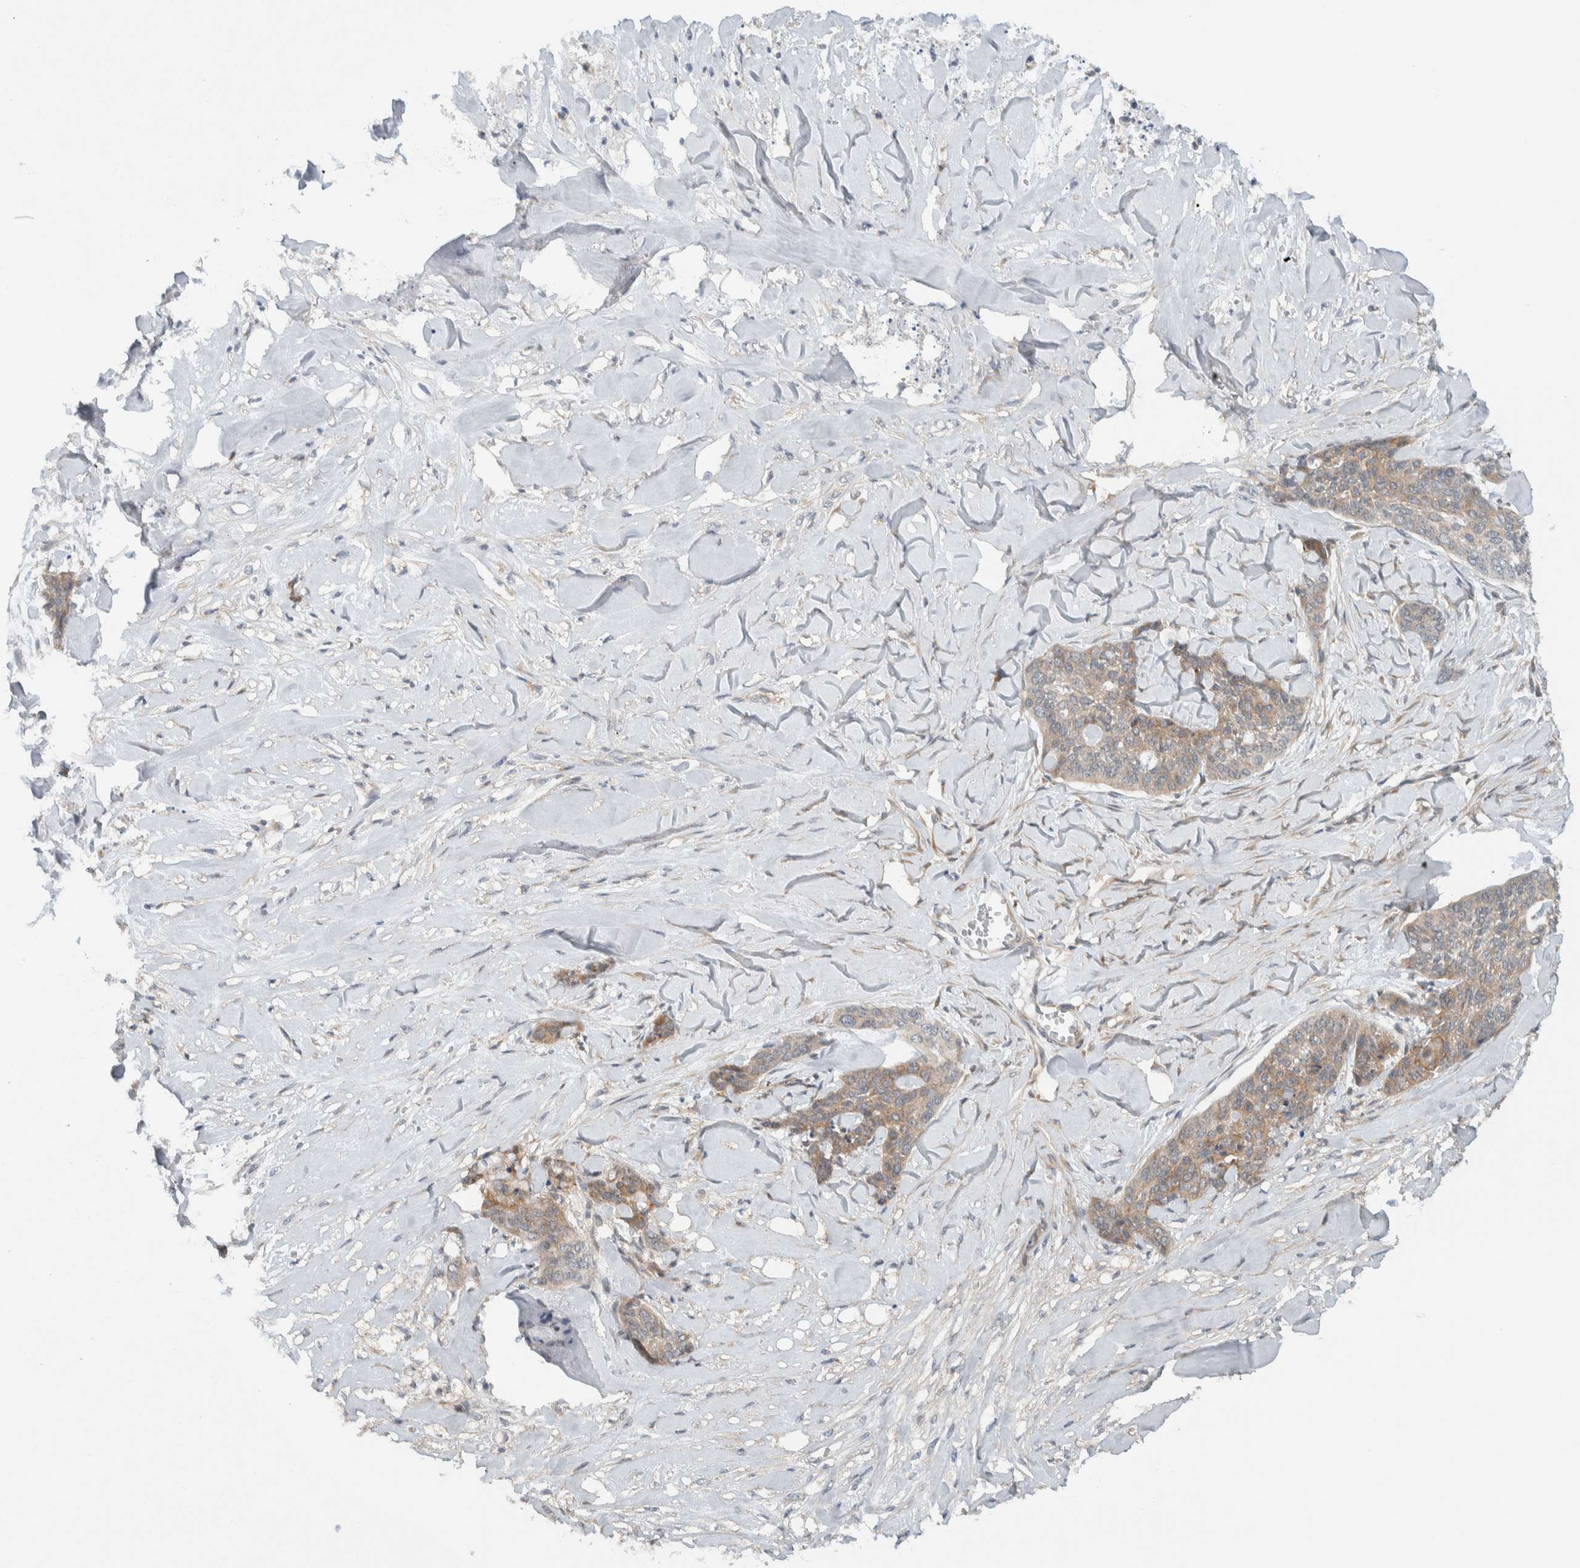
{"staining": {"intensity": "moderate", "quantity": "<25%", "location": "cytoplasmic/membranous"}, "tissue": "skin cancer", "cell_type": "Tumor cells", "image_type": "cancer", "snomed": [{"axis": "morphology", "description": "Basal cell carcinoma"}, {"axis": "topography", "description": "Skin"}], "caption": "Protein analysis of skin cancer (basal cell carcinoma) tissue exhibits moderate cytoplasmic/membranous positivity in about <25% of tumor cells.", "gene": "RERE", "patient": {"sex": "female", "age": 64}}